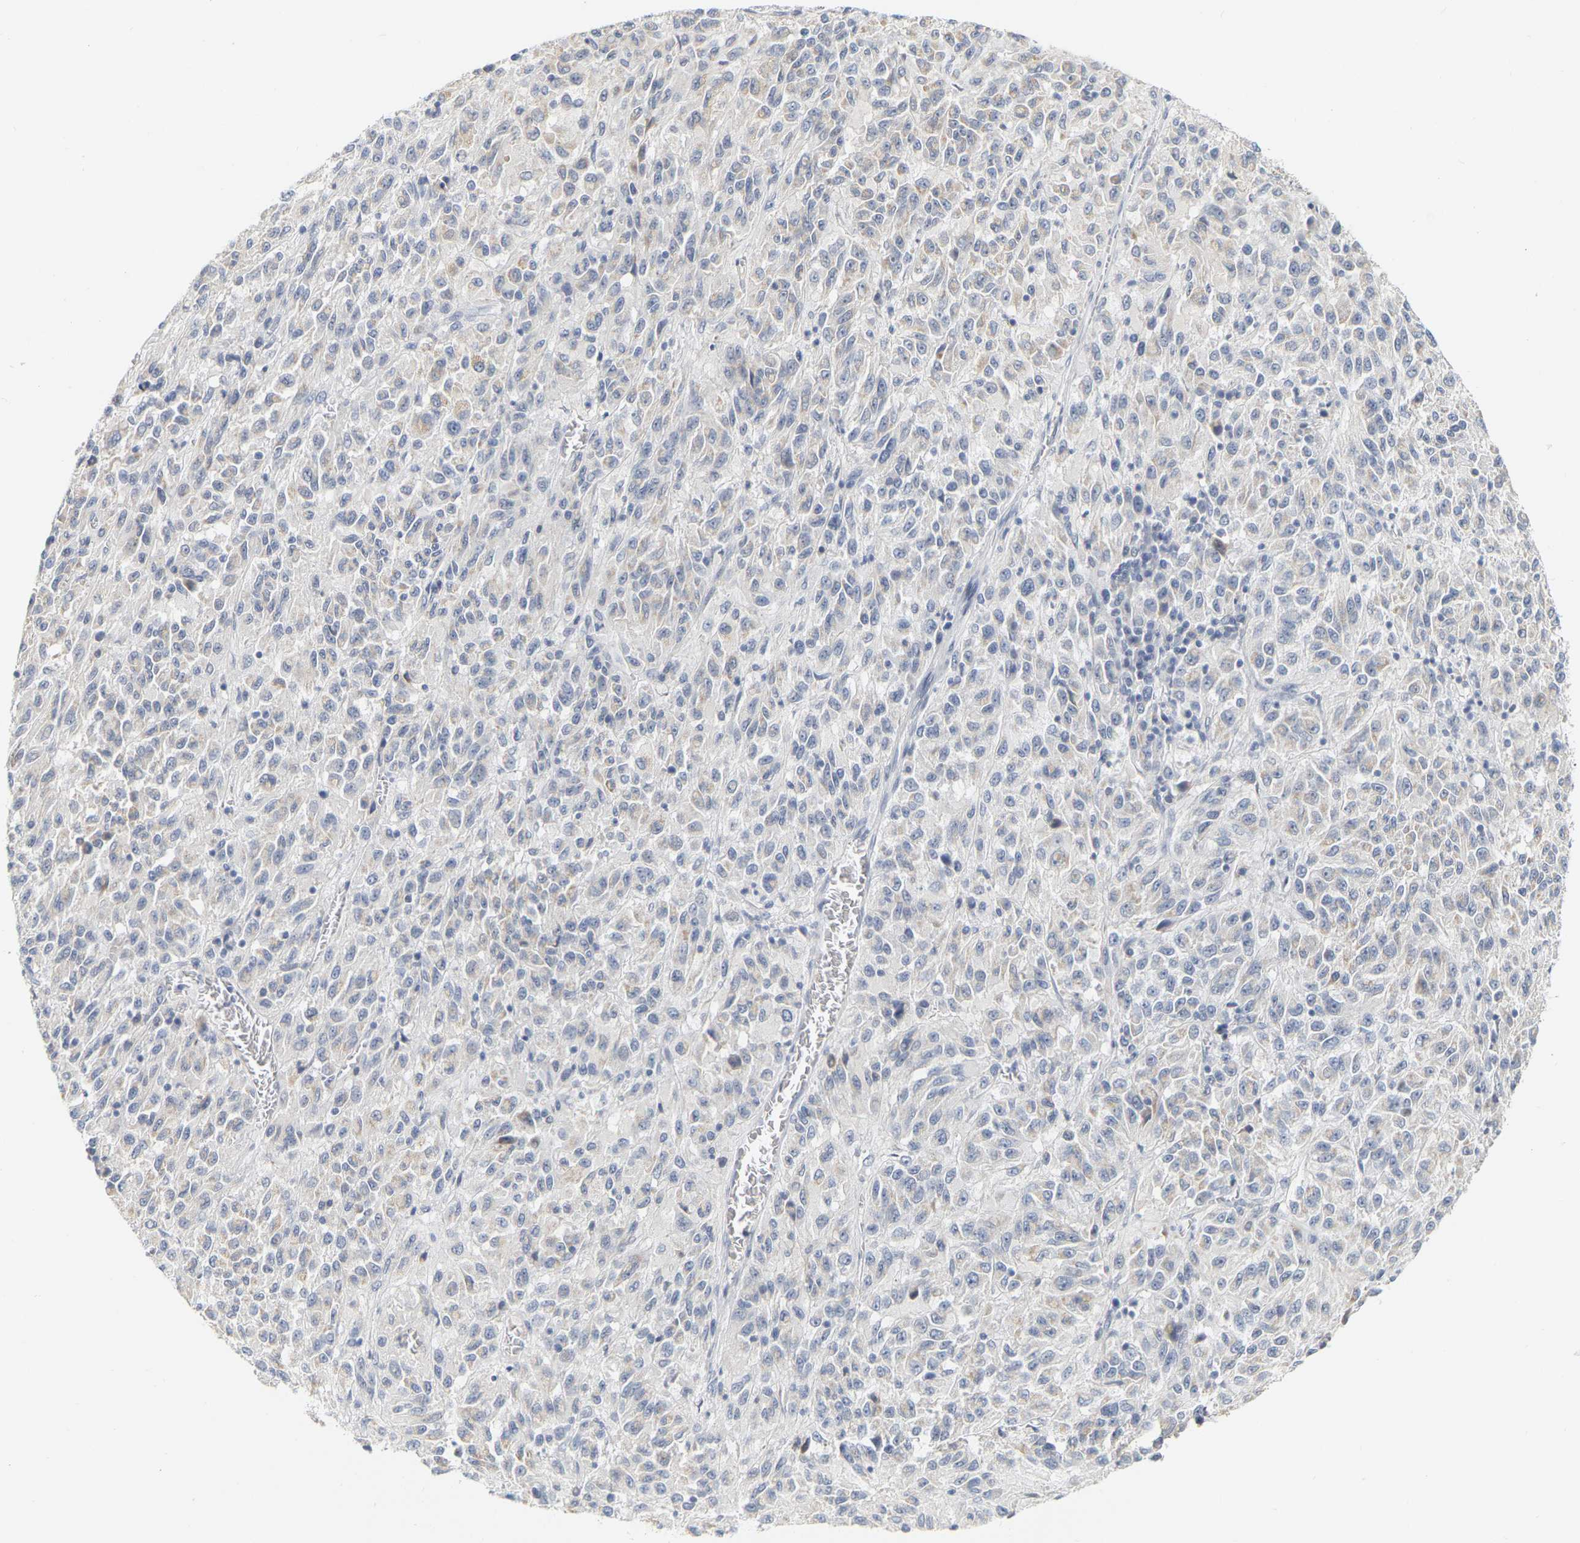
{"staining": {"intensity": "negative", "quantity": "none", "location": "none"}, "tissue": "melanoma", "cell_type": "Tumor cells", "image_type": "cancer", "snomed": [{"axis": "morphology", "description": "Malignant melanoma, Metastatic site"}, {"axis": "topography", "description": "Lung"}], "caption": "High power microscopy histopathology image of an IHC image of malignant melanoma (metastatic site), revealing no significant positivity in tumor cells.", "gene": "KRT76", "patient": {"sex": "male", "age": 64}}